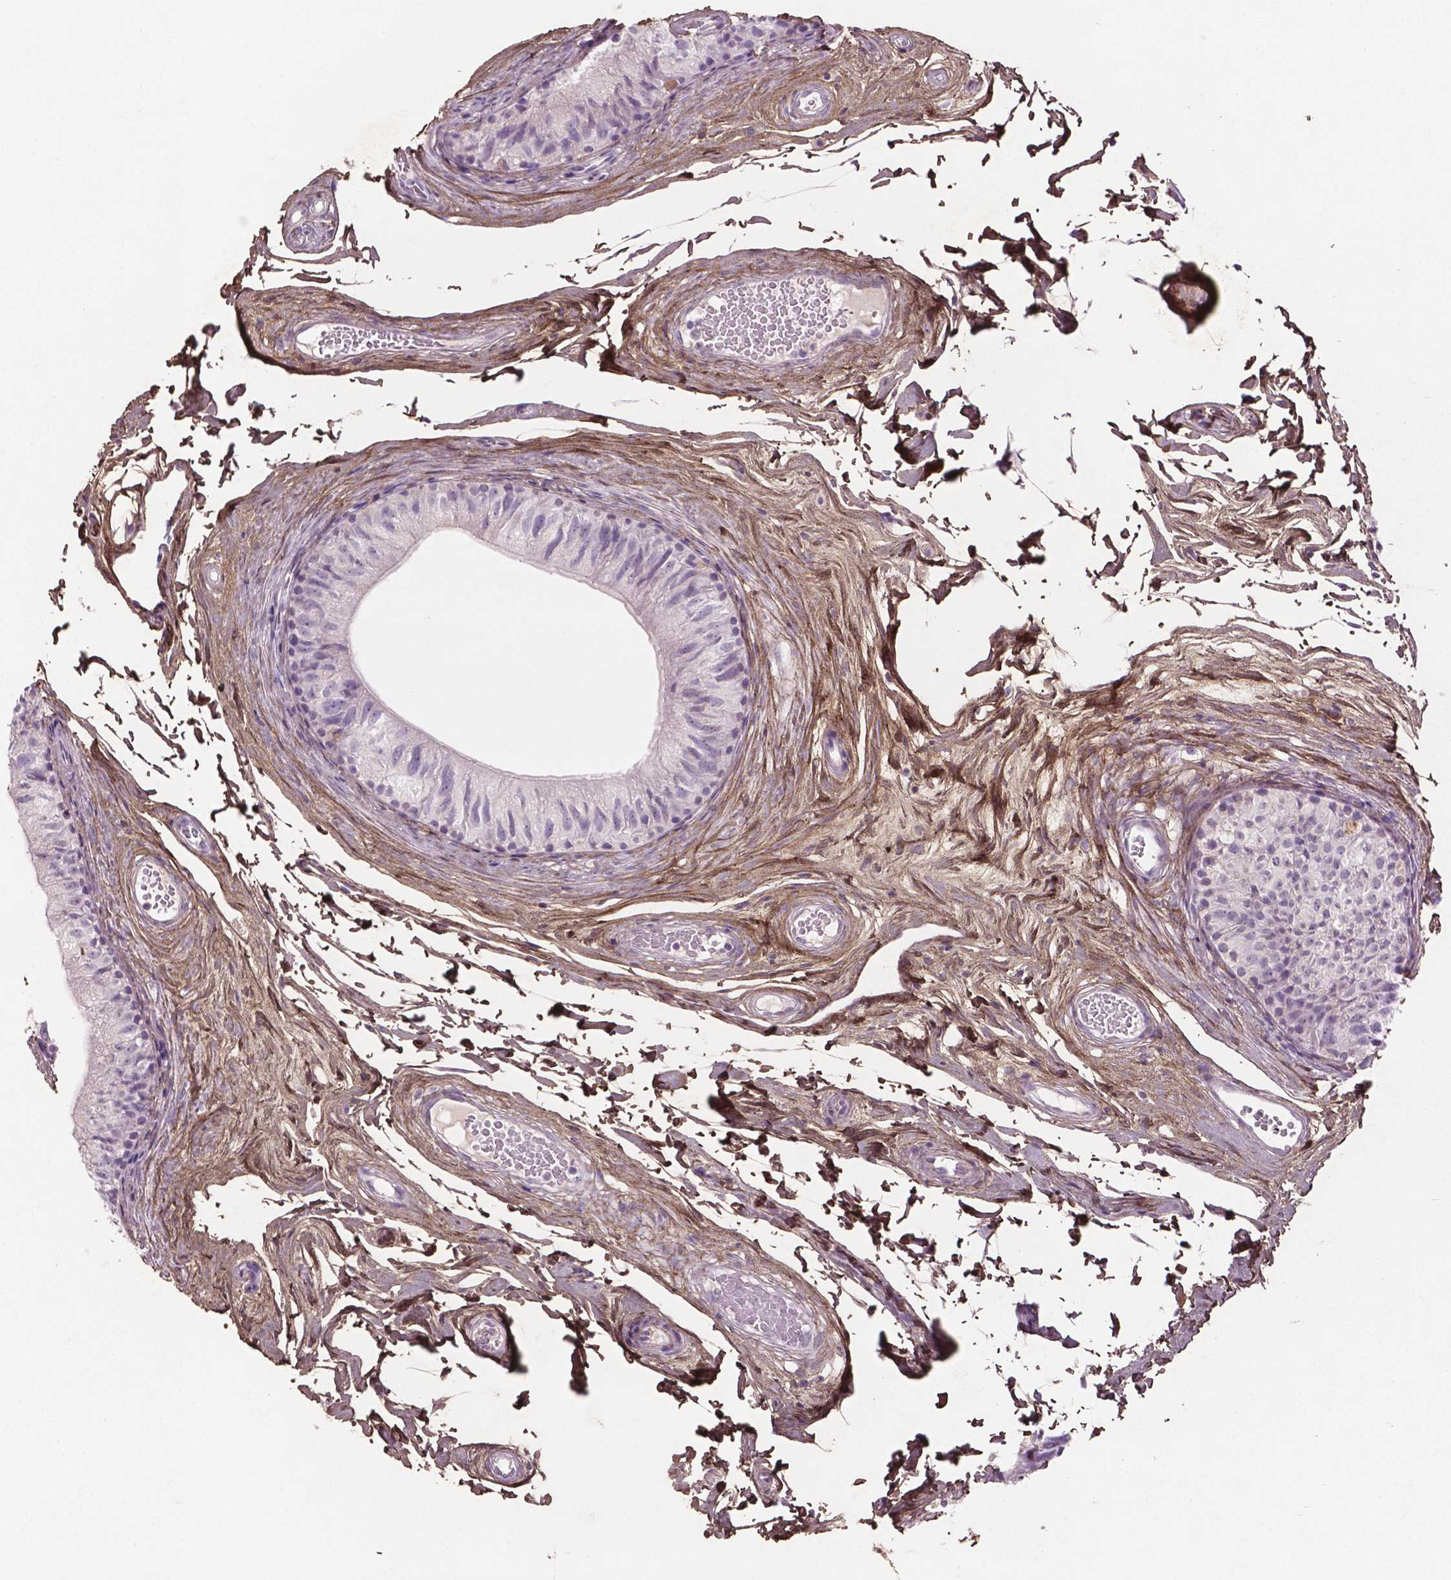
{"staining": {"intensity": "negative", "quantity": "none", "location": "none"}, "tissue": "epididymis", "cell_type": "Glandular cells", "image_type": "normal", "snomed": [{"axis": "morphology", "description": "Normal tissue, NOS"}, {"axis": "topography", "description": "Epididymis"}], "caption": "IHC photomicrograph of benign epididymis: human epididymis stained with DAB reveals no significant protein positivity in glandular cells.", "gene": "DLG2", "patient": {"sex": "male", "age": 45}}